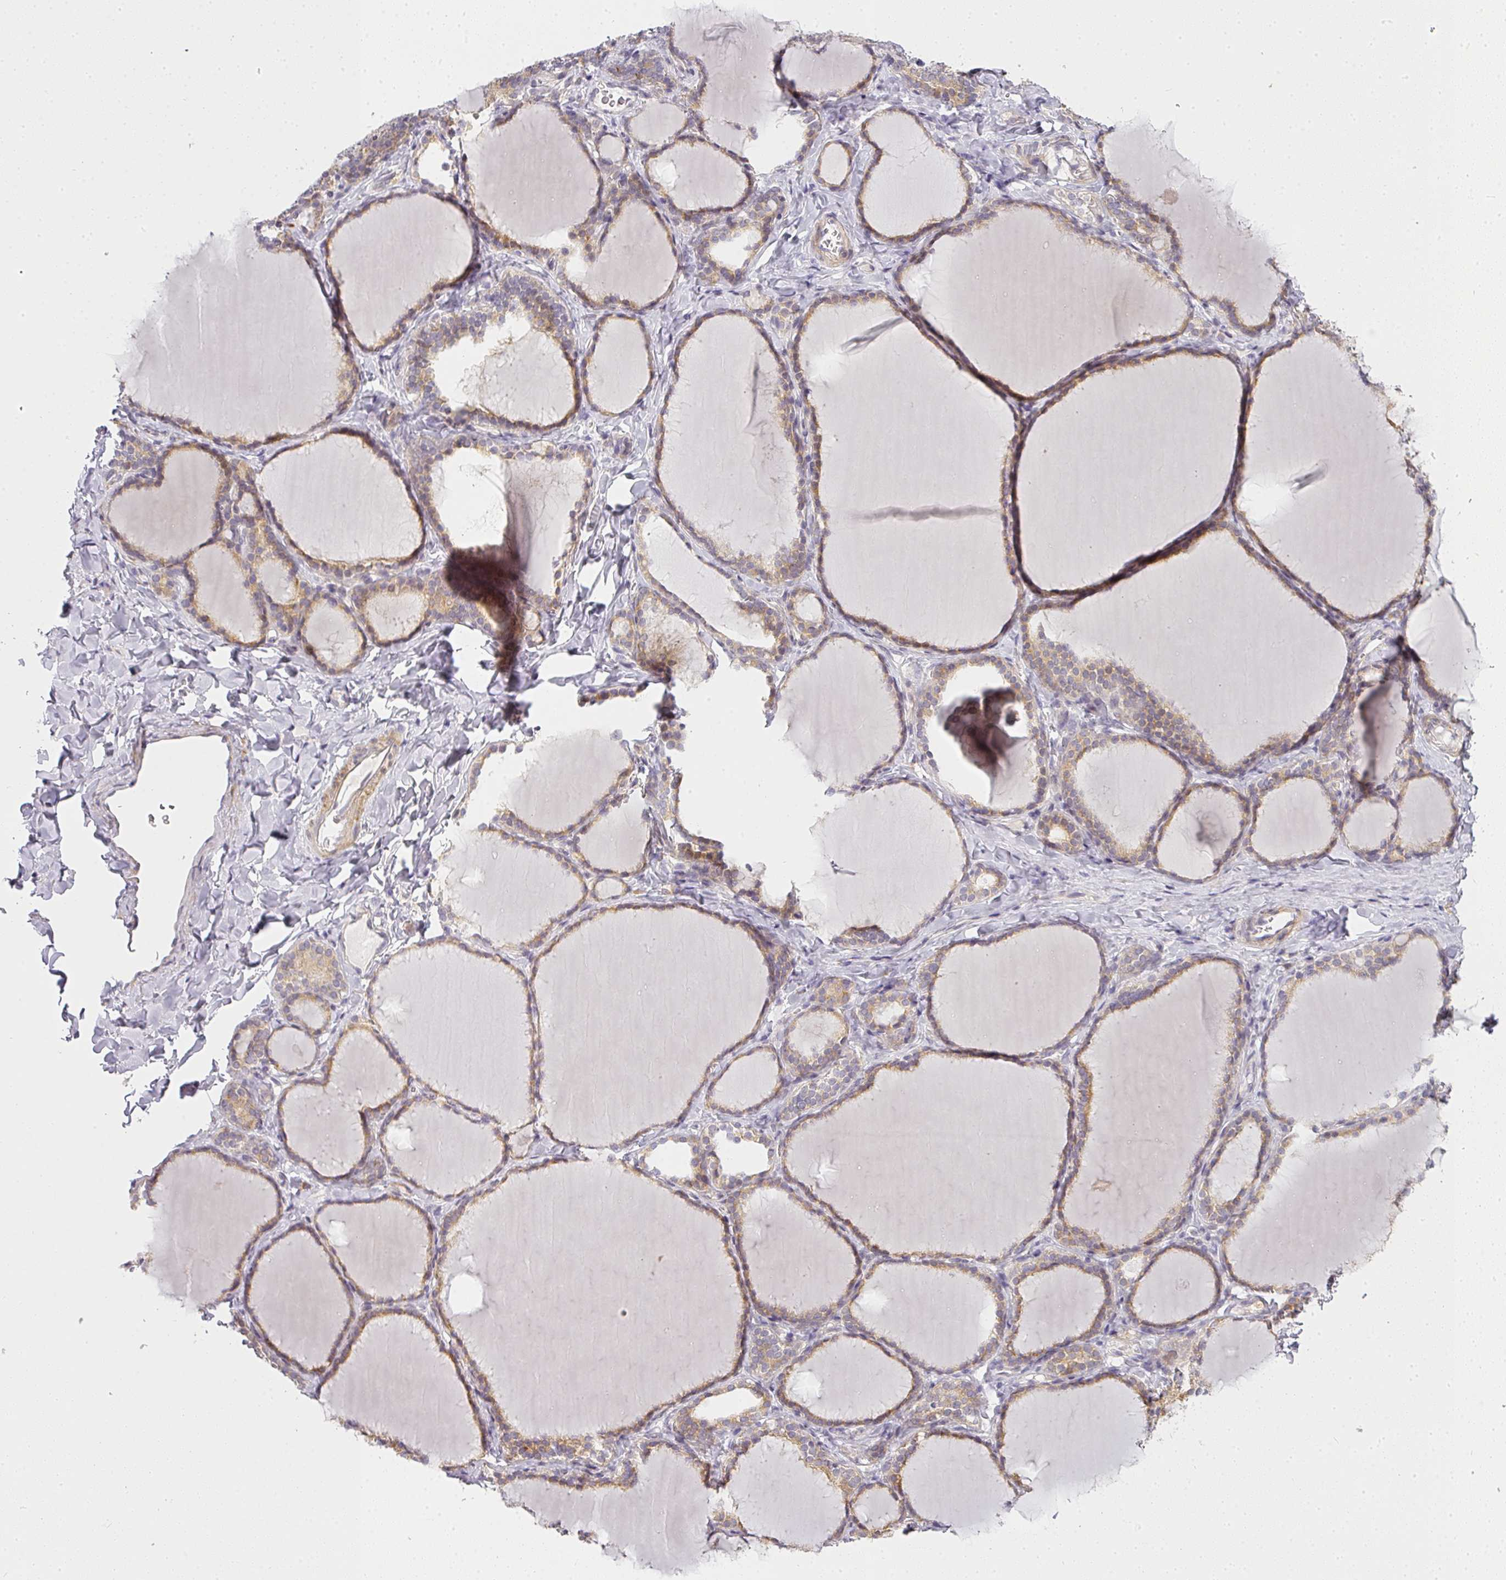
{"staining": {"intensity": "moderate", "quantity": ">75%", "location": "cytoplasmic/membranous"}, "tissue": "thyroid gland", "cell_type": "Glandular cells", "image_type": "normal", "snomed": [{"axis": "morphology", "description": "Normal tissue, NOS"}, {"axis": "topography", "description": "Thyroid gland"}], "caption": "Immunohistochemical staining of unremarkable human thyroid gland demonstrates moderate cytoplasmic/membranous protein staining in about >75% of glandular cells.", "gene": "MED19", "patient": {"sex": "female", "age": 31}}